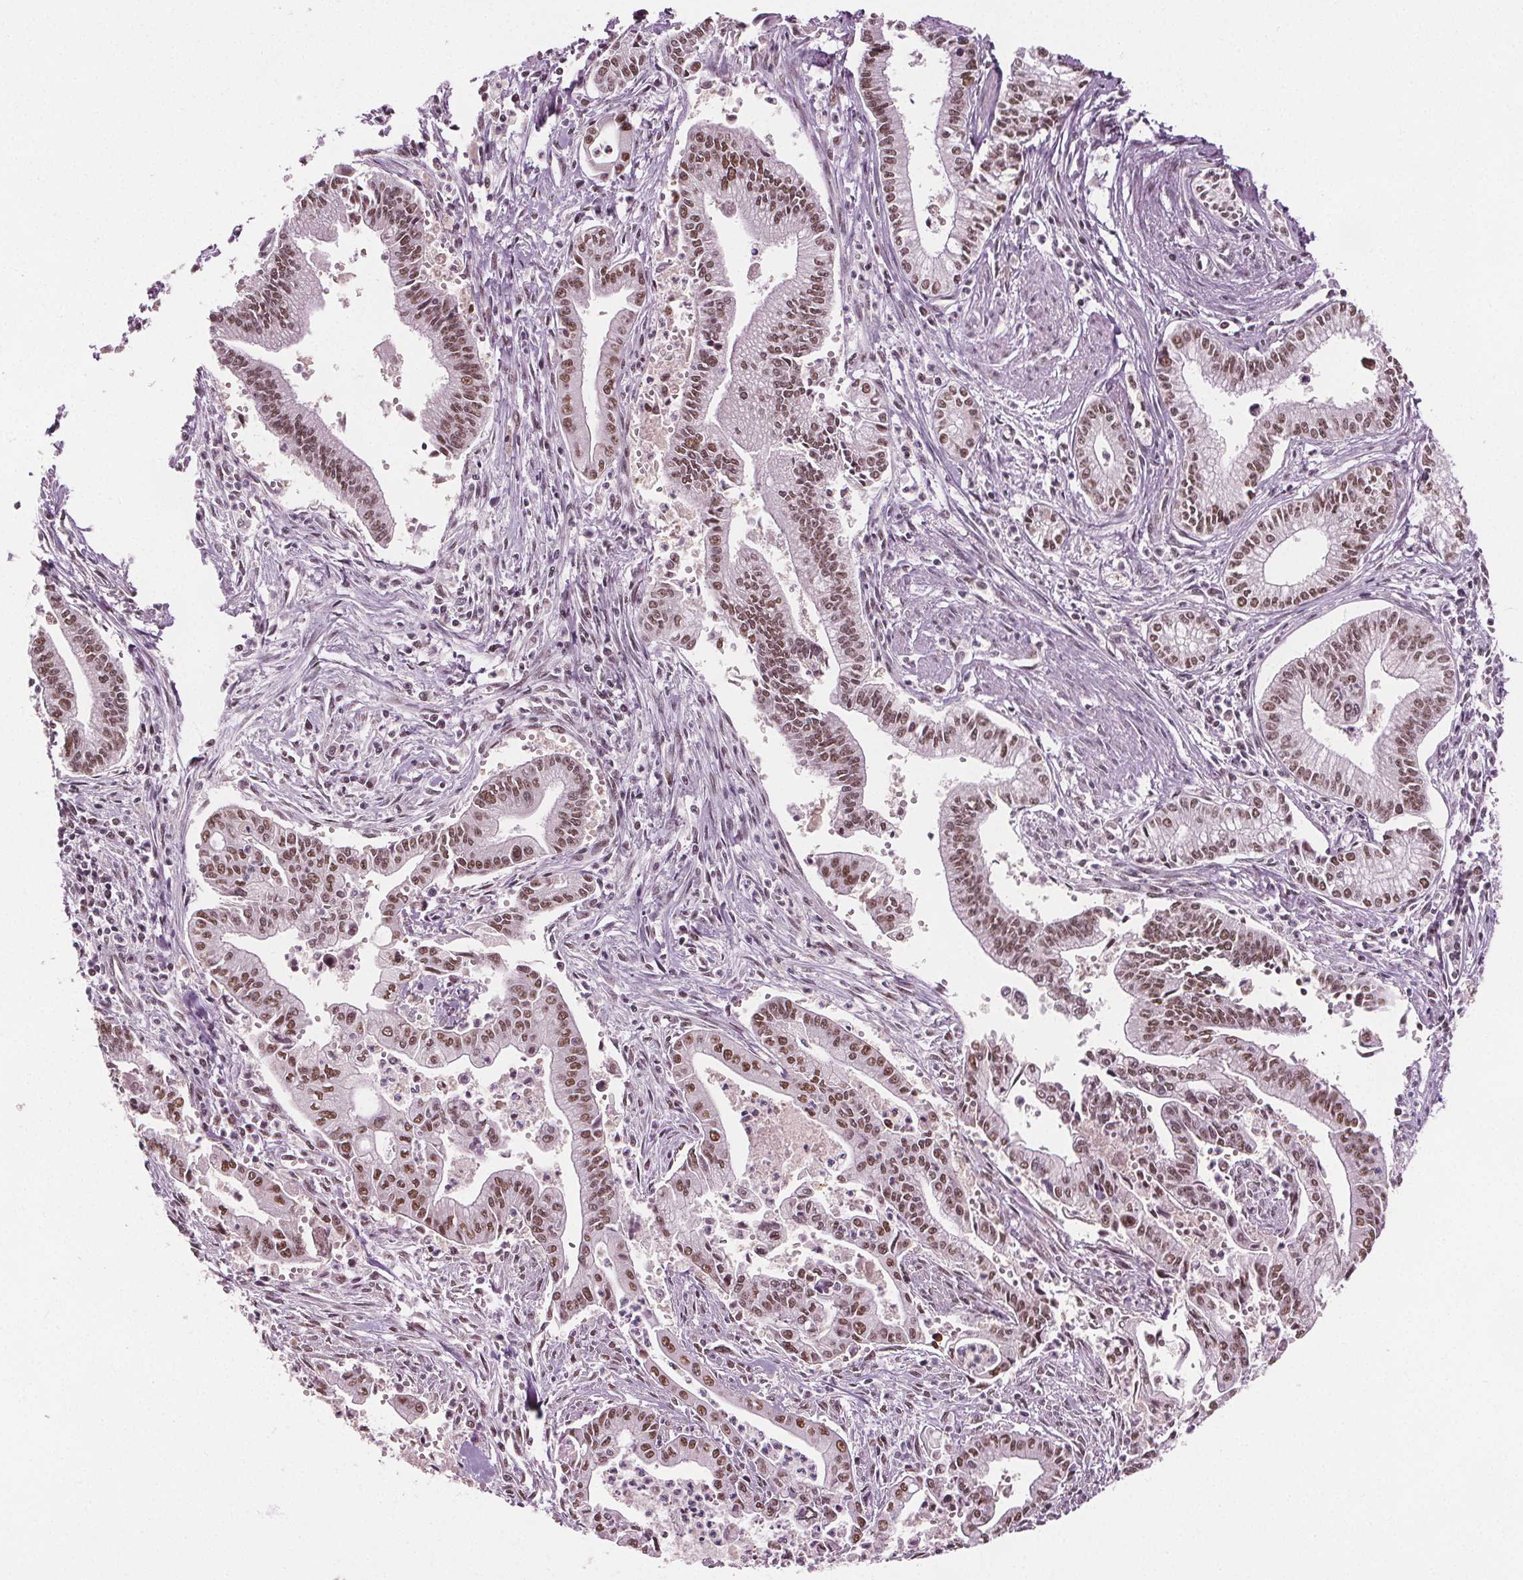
{"staining": {"intensity": "moderate", "quantity": ">75%", "location": "nuclear"}, "tissue": "pancreatic cancer", "cell_type": "Tumor cells", "image_type": "cancer", "snomed": [{"axis": "morphology", "description": "Adenocarcinoma, NOS"}, {"axis": "topography", "description": "Pancreas"}], "caption": "IHC (DAB) staining of pancreatic adenocarcinoma demonstrates moderate nuclear protein expression in approximately >75% of tumor cells.", "gene": "IWS1", "patient": {"sex": "female", "age": 65}}